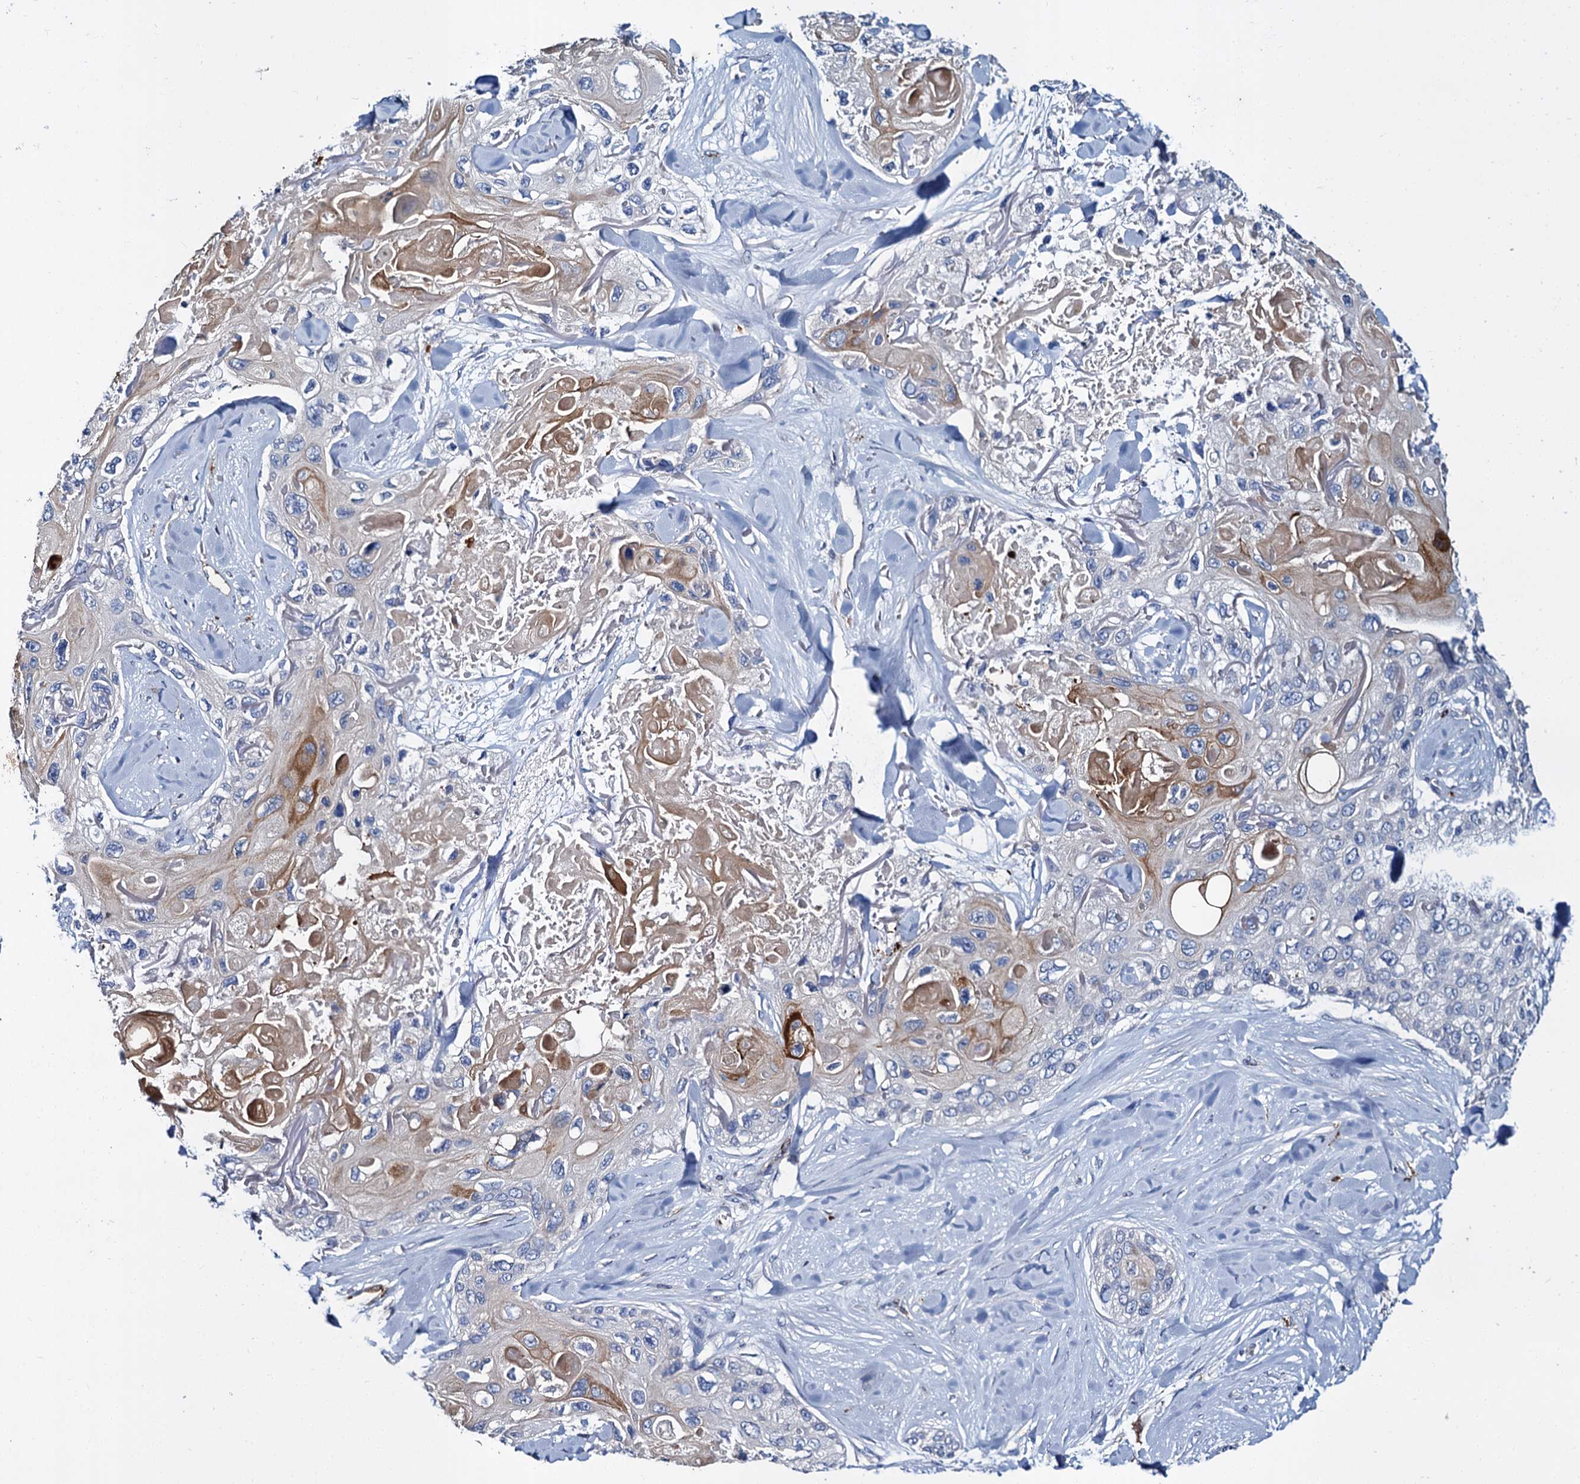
{"staining": {"intensity": "weak", "quantity": "<25%", "location": "cytoplasmic/membranous"}, "tissue": "skin cancer", "cell_type": "Tumor cells", "image_type": "cancer", "snomed": [{"axis": "morphology", "description": "Normal tissue, NOS"}, {"axis": "morphology", "description": "Squamous cell carcinoma, NOS"}, {"axis": "topography", "description": "Skin"}], "caption": "Tumor cells show no significant protein positivity in skin cancer (squamous cell carcinoma).", "gene": "CACNA1C", "patient": {"sex": "male", "age": 72}}